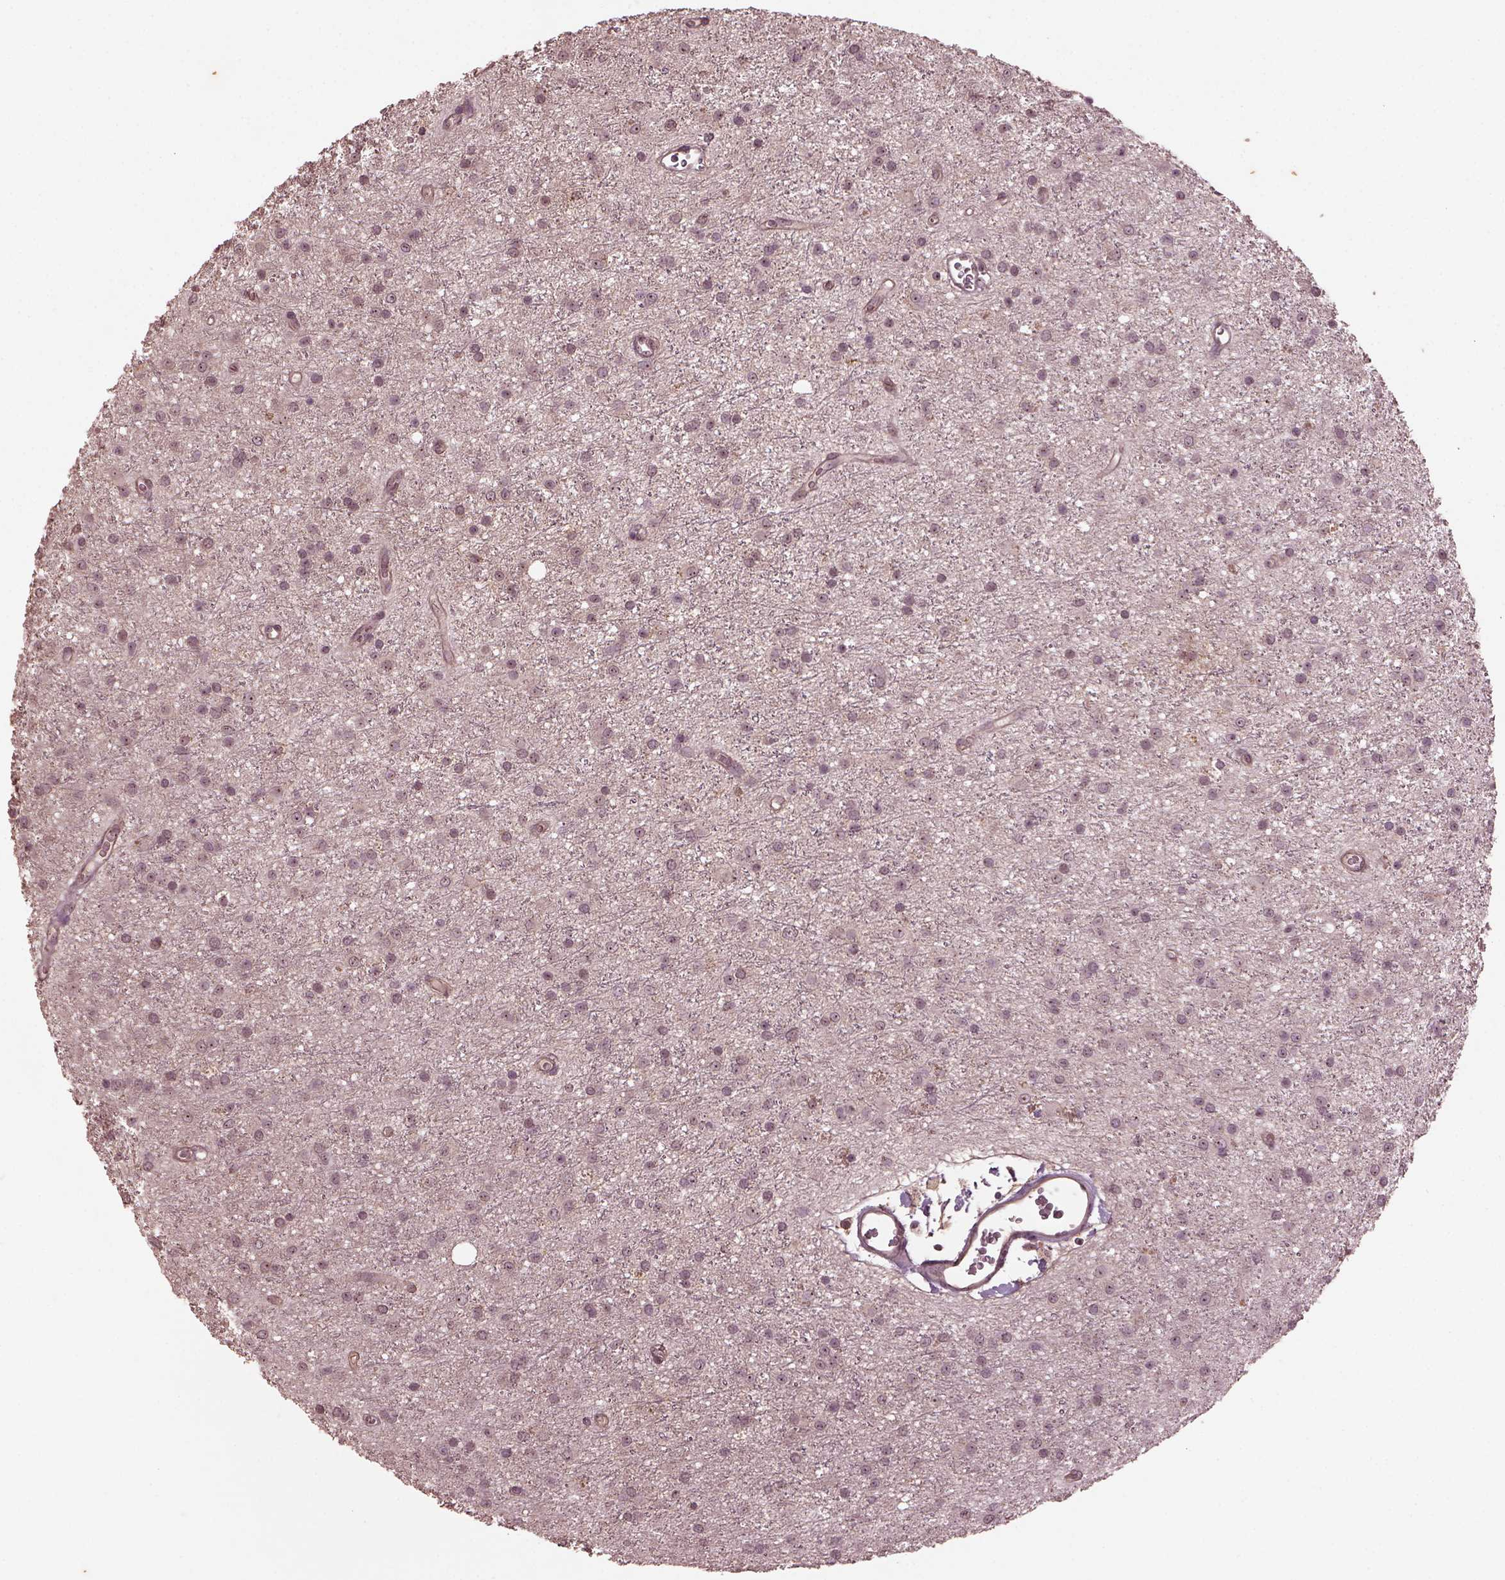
{"staining": {"intensity": "weak", "quantity": "25%-75%", "location": "nuclear"}, "tissue": "glioma", "cell_type": "Tumor cells", "image_type": "cancer", "snomed": [{"axis": "morphology", "description": "Glioma, malignant, Low grade"}, {"axis": "topography", "description": "Brain"}], "caption": "Malignant low-grade glioma was stained to show a protein in brown. There is low levels of weak nuclear positivity in approximately 25%-75% of tumor cells.", "gene": "GNRH1", "patient": {"sex": "male", "age": 27}}